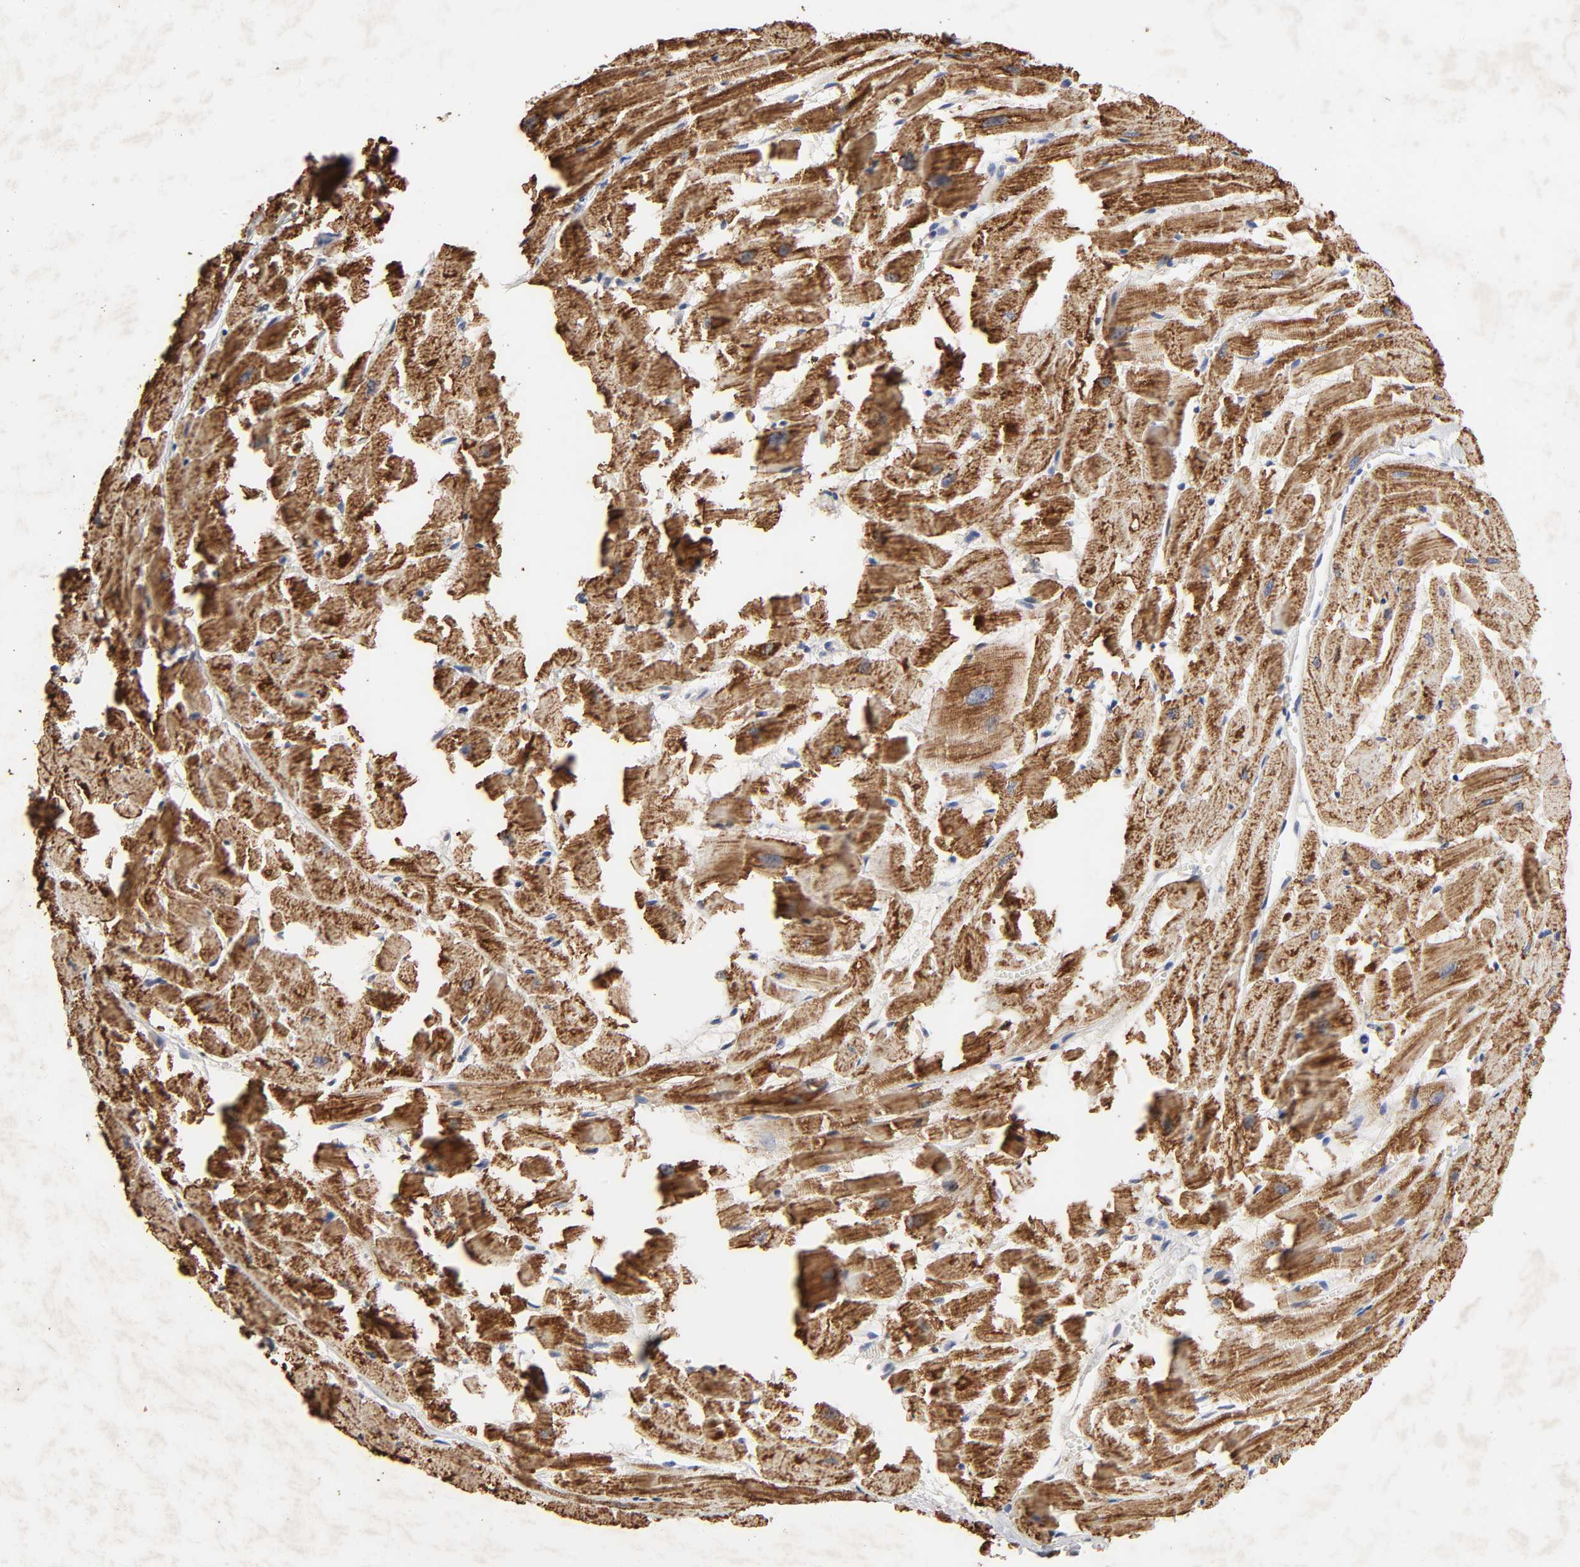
{"staining": {"intensity": "strong", "quantity": ">75%", "location": "cytoplasmic/membranous"}, "tissue": "heart muscle", "cell_type": "Cardiomyocytes", "image_type": "normal", "snomed": [{"axis": "morphology", "description": "Normal tissue, NOS"}, {"axis": "topography", "description": "Heart"}], "caption": "Heart muscle stained for a protein (brown) demonstrates strong cytoplasmic/membranous positive positivity in approximately >75% of cardiomyocytes.", "gene": "CYCS", "patient": {"sex": "female", "age": 19}}